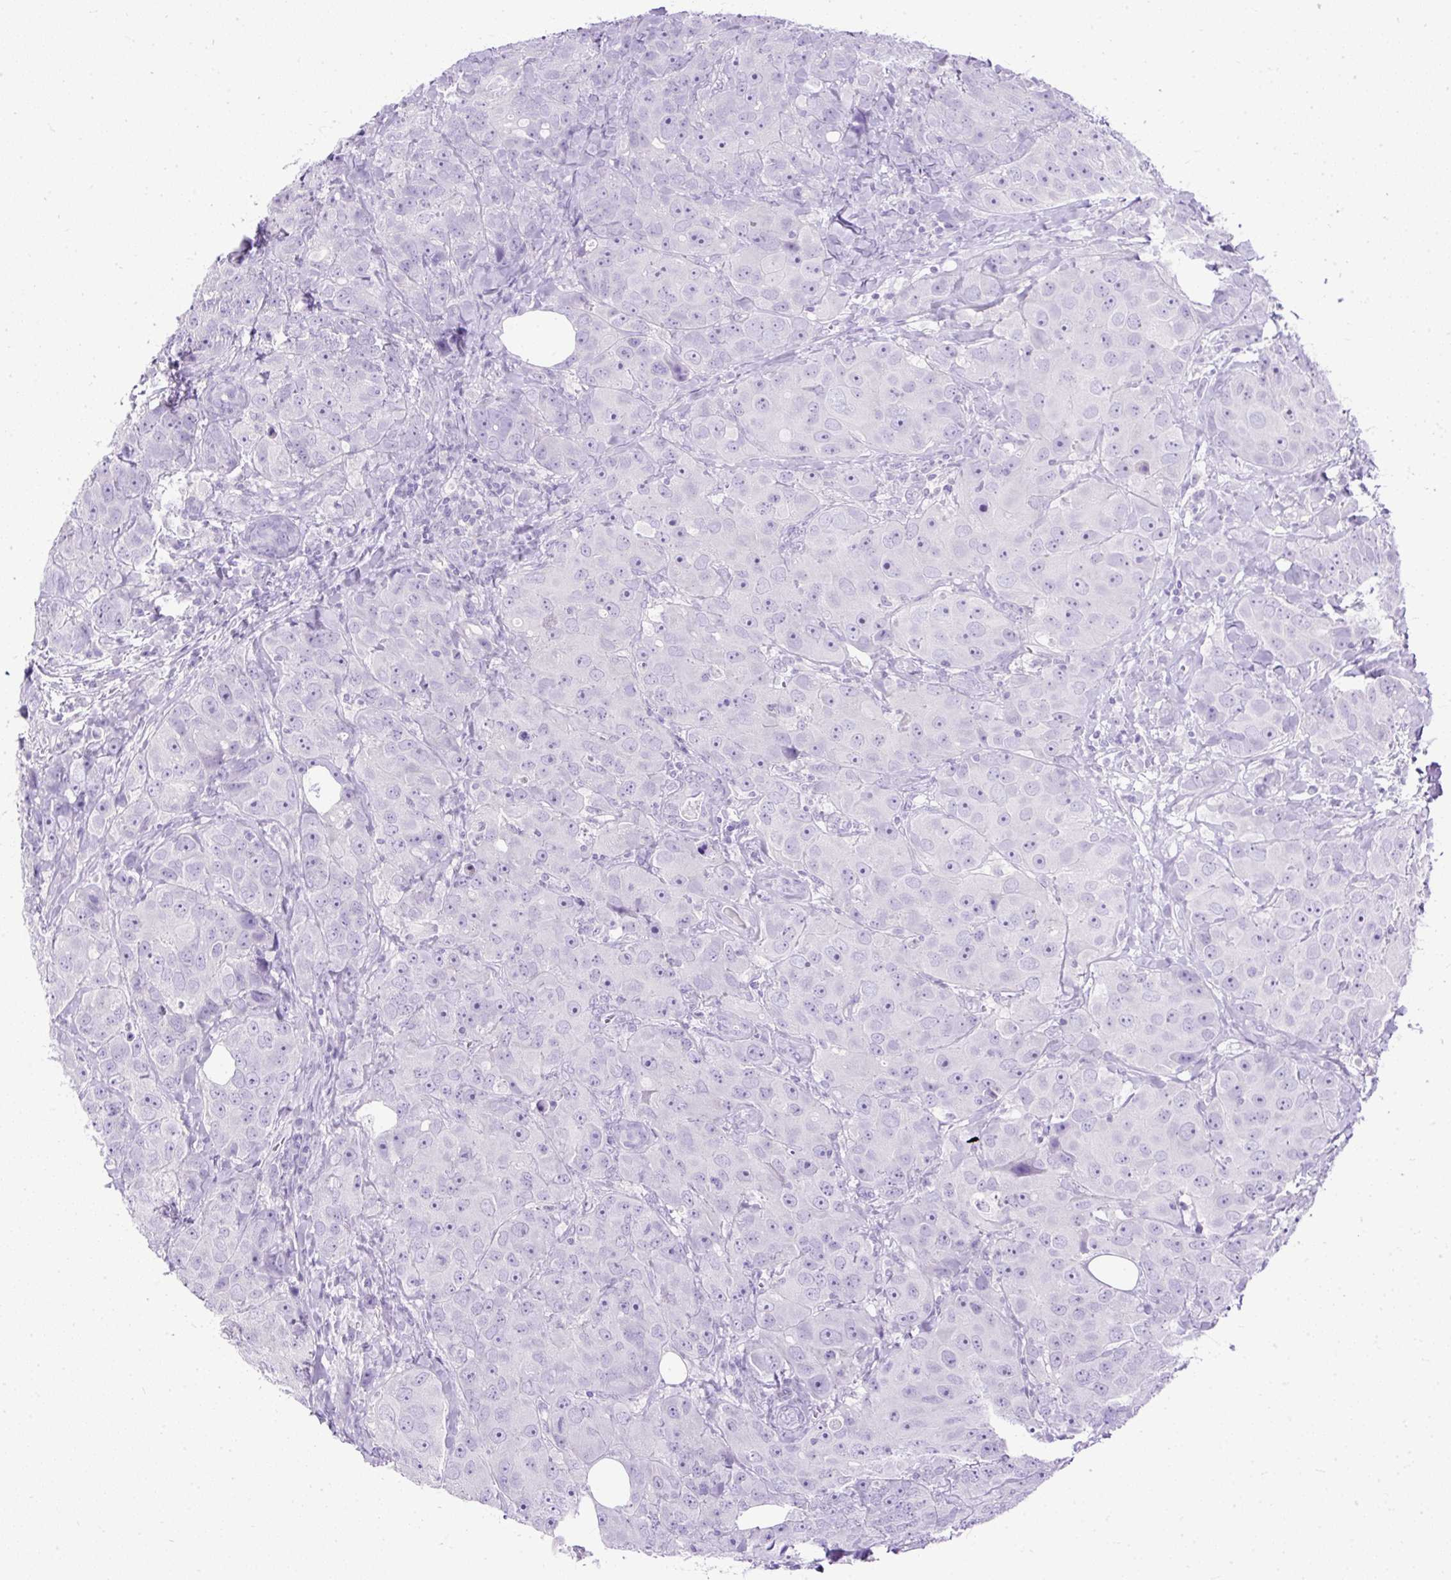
{"staining": {"intensity": "negative", "quantity": "none", "location": "none"}, "tissue": "breast cancer", "cell_type": "Tumor cells", "image_type": "cancer", "snomed": [{"axis": "morphology", "description": "Duct carcinoma"}, {"axis": "topography", "description": "Breast"}], "caption": "Breast cancer stained for a protein using IHC demonstrates no positivity tumor cells.", "gene": "HEY1", "patient": {"sex": "female", "age": 43}}